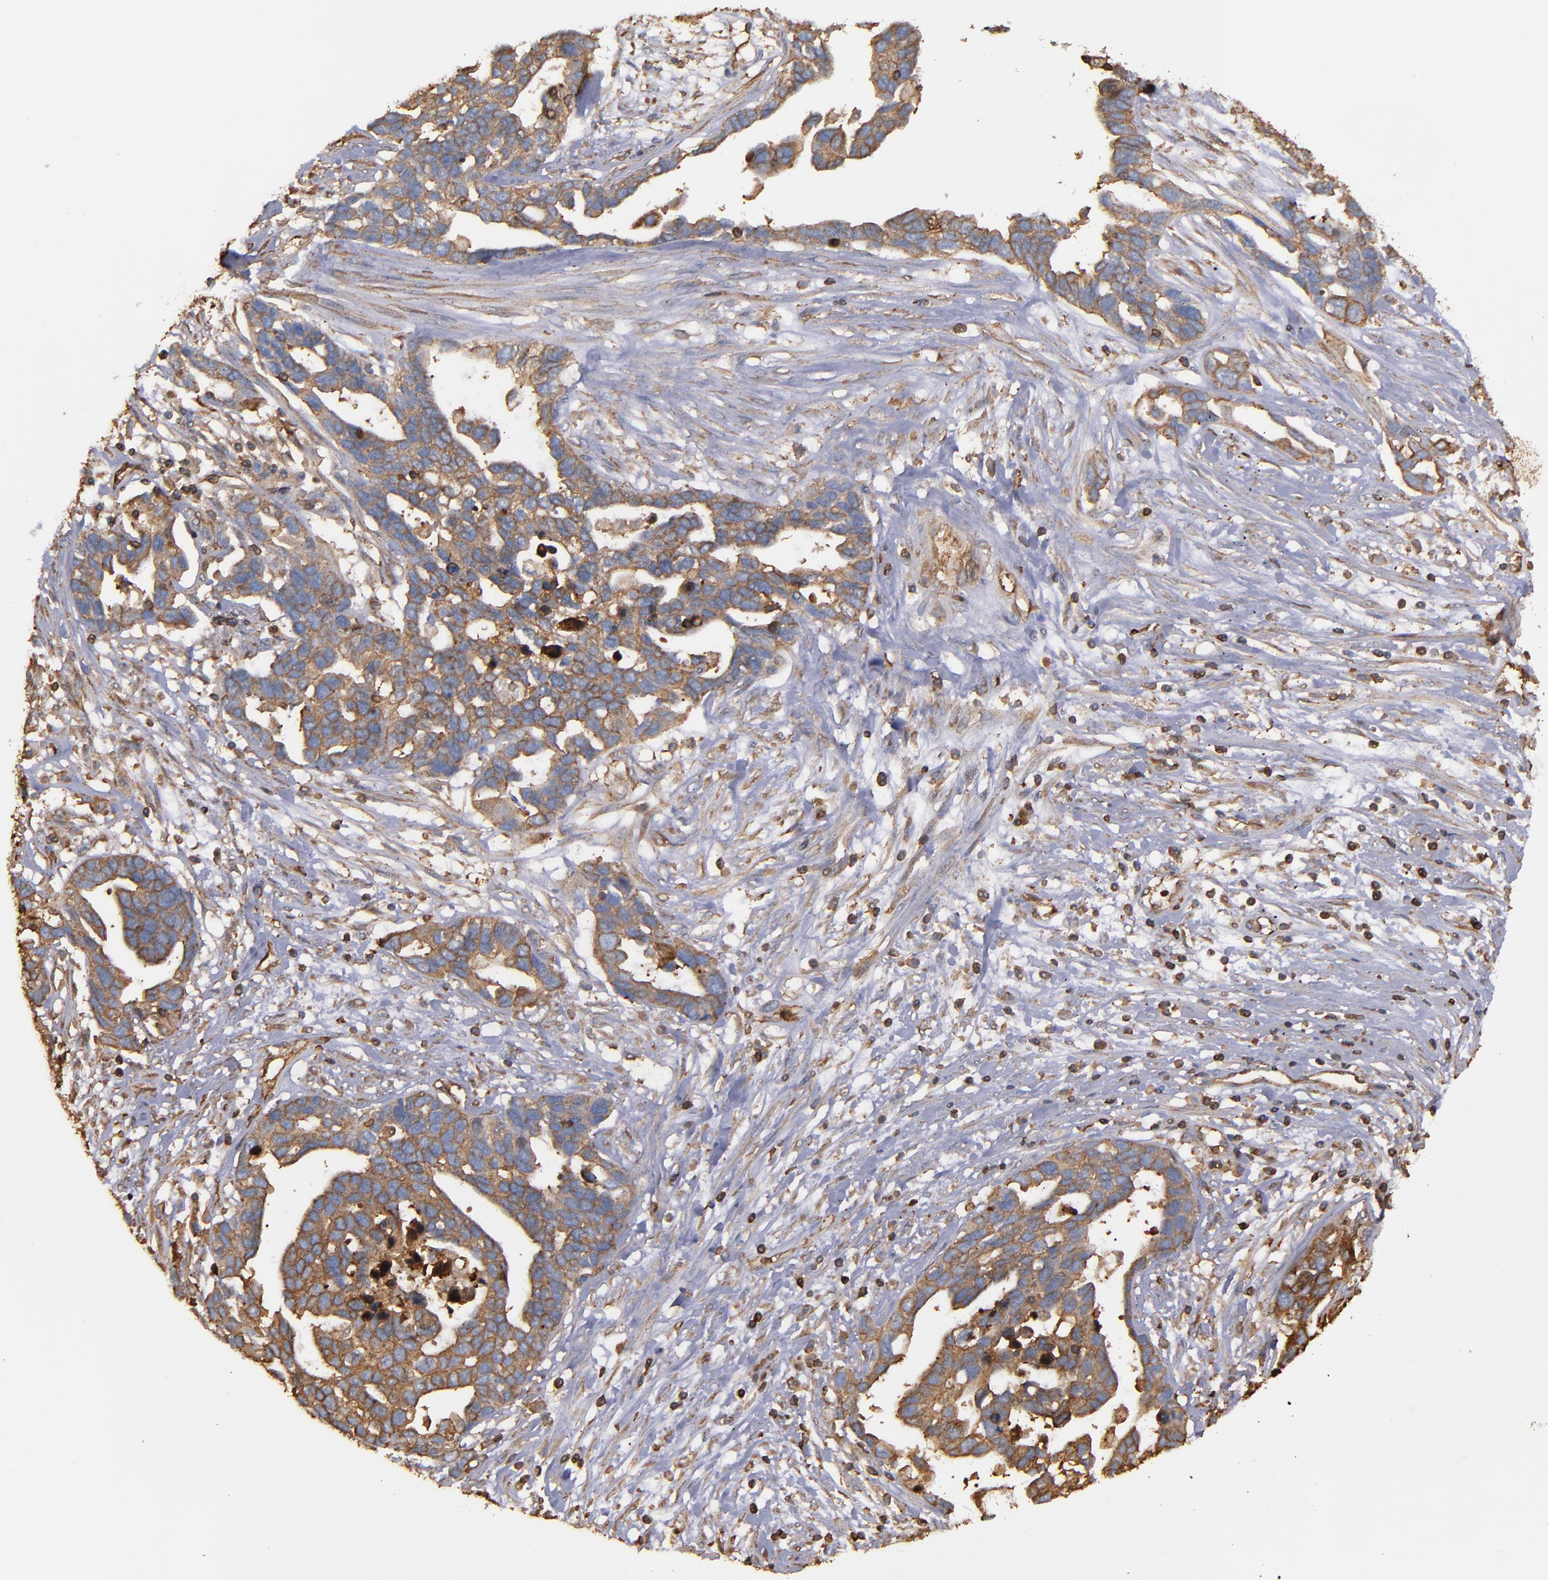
{"staining": {"intensity": "moderate", "quantity": ">75%", "location": "cytoplasmic/membranous"}, "tissue": "ovarian cancer", "cell_type": "Tumor cells", "image_type": "cancer", "snomed": [{"axis": "morphology", "description": "Cystadenocarcinoma, serous, NOS"}, {"axis": "topography", "description": "Ovary"}], "caption": "Ovarian serous cystadenocarcinoma was stained to show a protein in brown. There is medium levels of moderate cytoplasmic/membranous positivity in about >75% of tumor cells.", "gene": "ACTN4", "patient": {"sex": "female", "age": 54}}